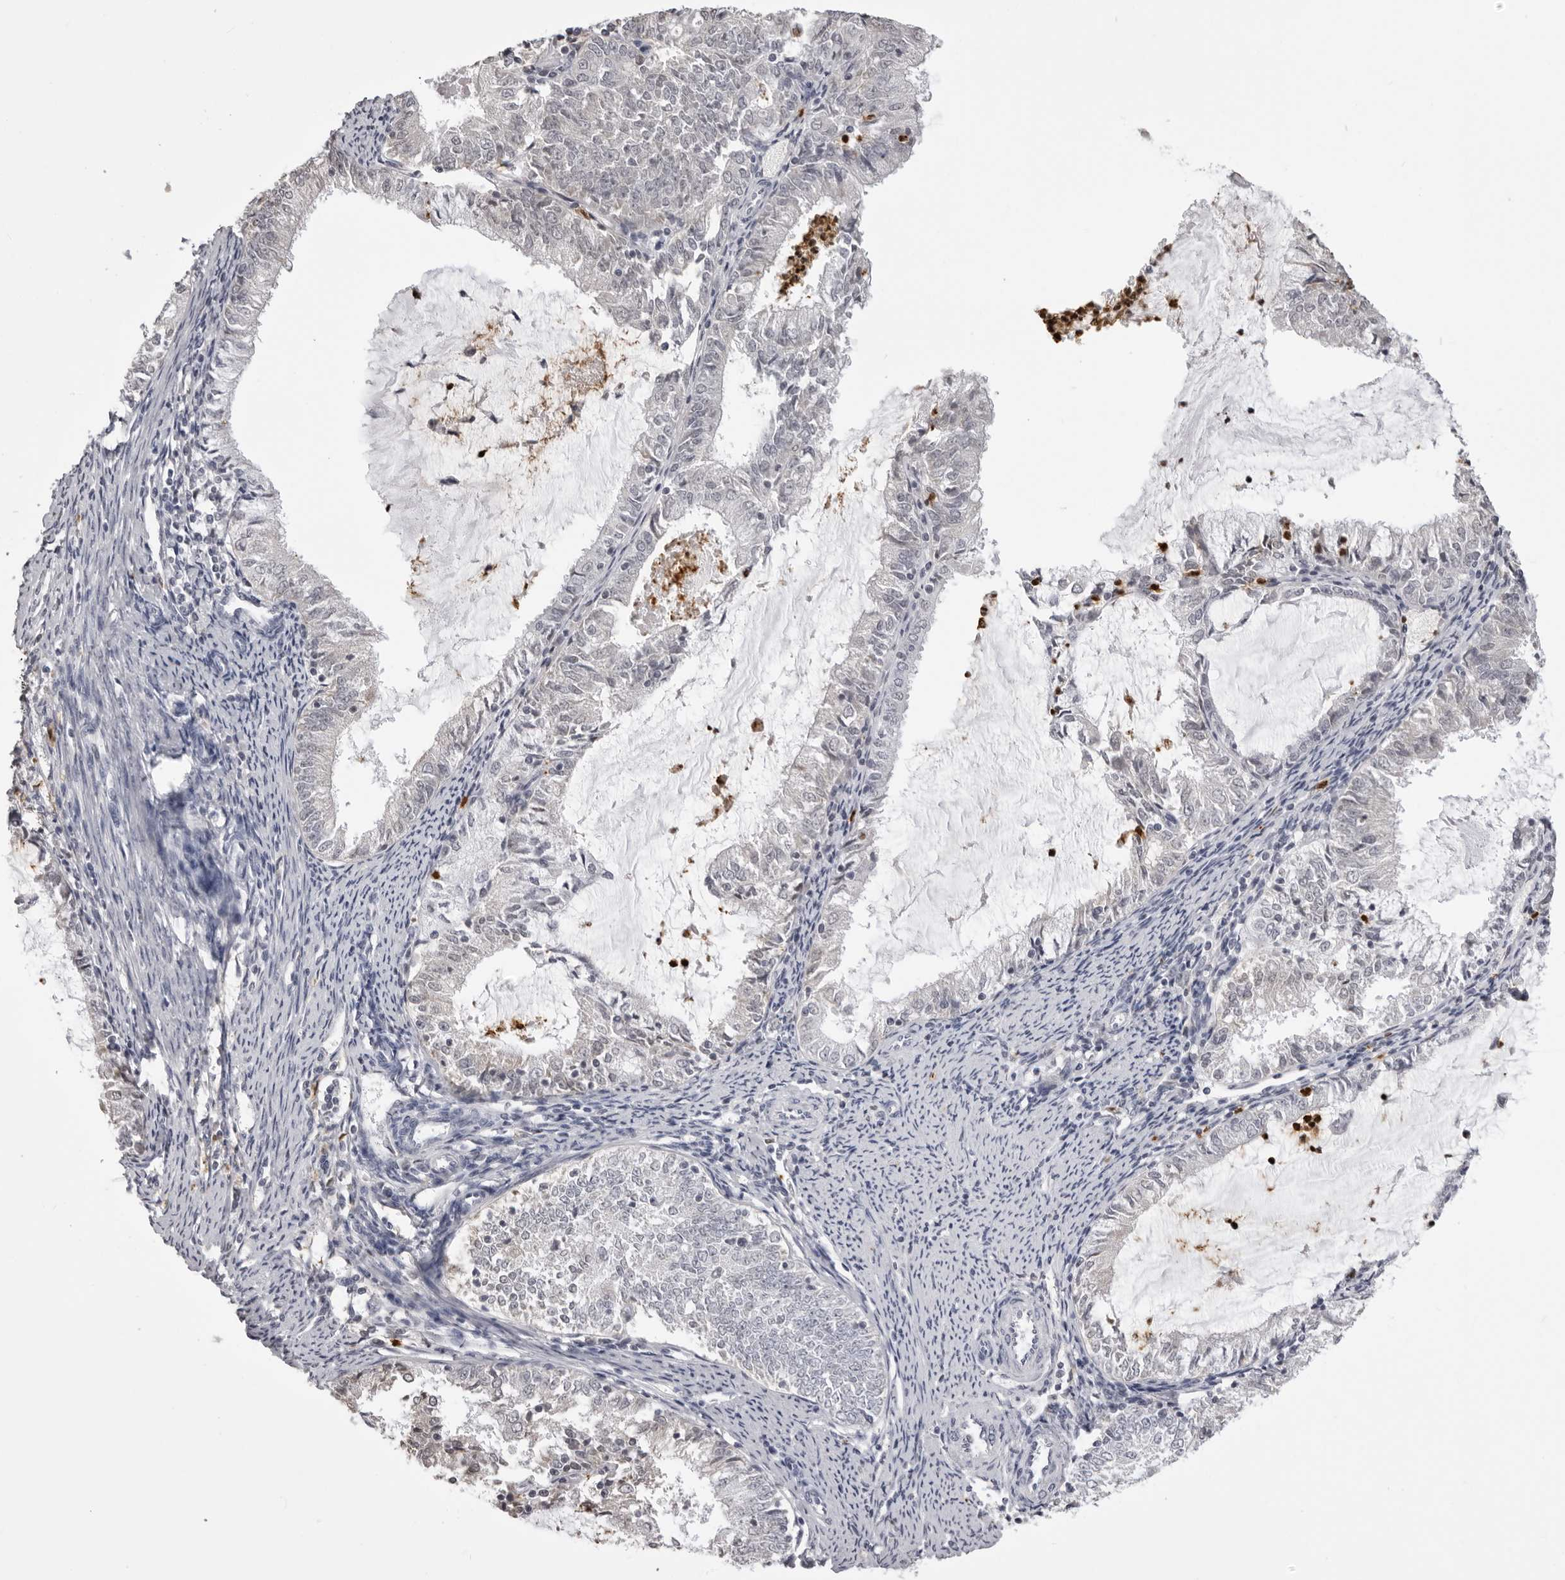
{"staining": {"intensity": "negative", "quantity": "none", "location": "none"}, "tissue": "endometrial cancer", "cell_type": "Tumor cells", "image_type": "cancer", "snomed": [{"axis": "morphology", "description": "Adenocarcinoma, NOS"}, {"axis": "topography", "description": "Endometrium"}], "caption": "Immunohistochemical staining of endometrial cancer exhibits no significant staining in tumor cells.", "gene": "IL31", "patient": {"sex": "female", "age": 57}}